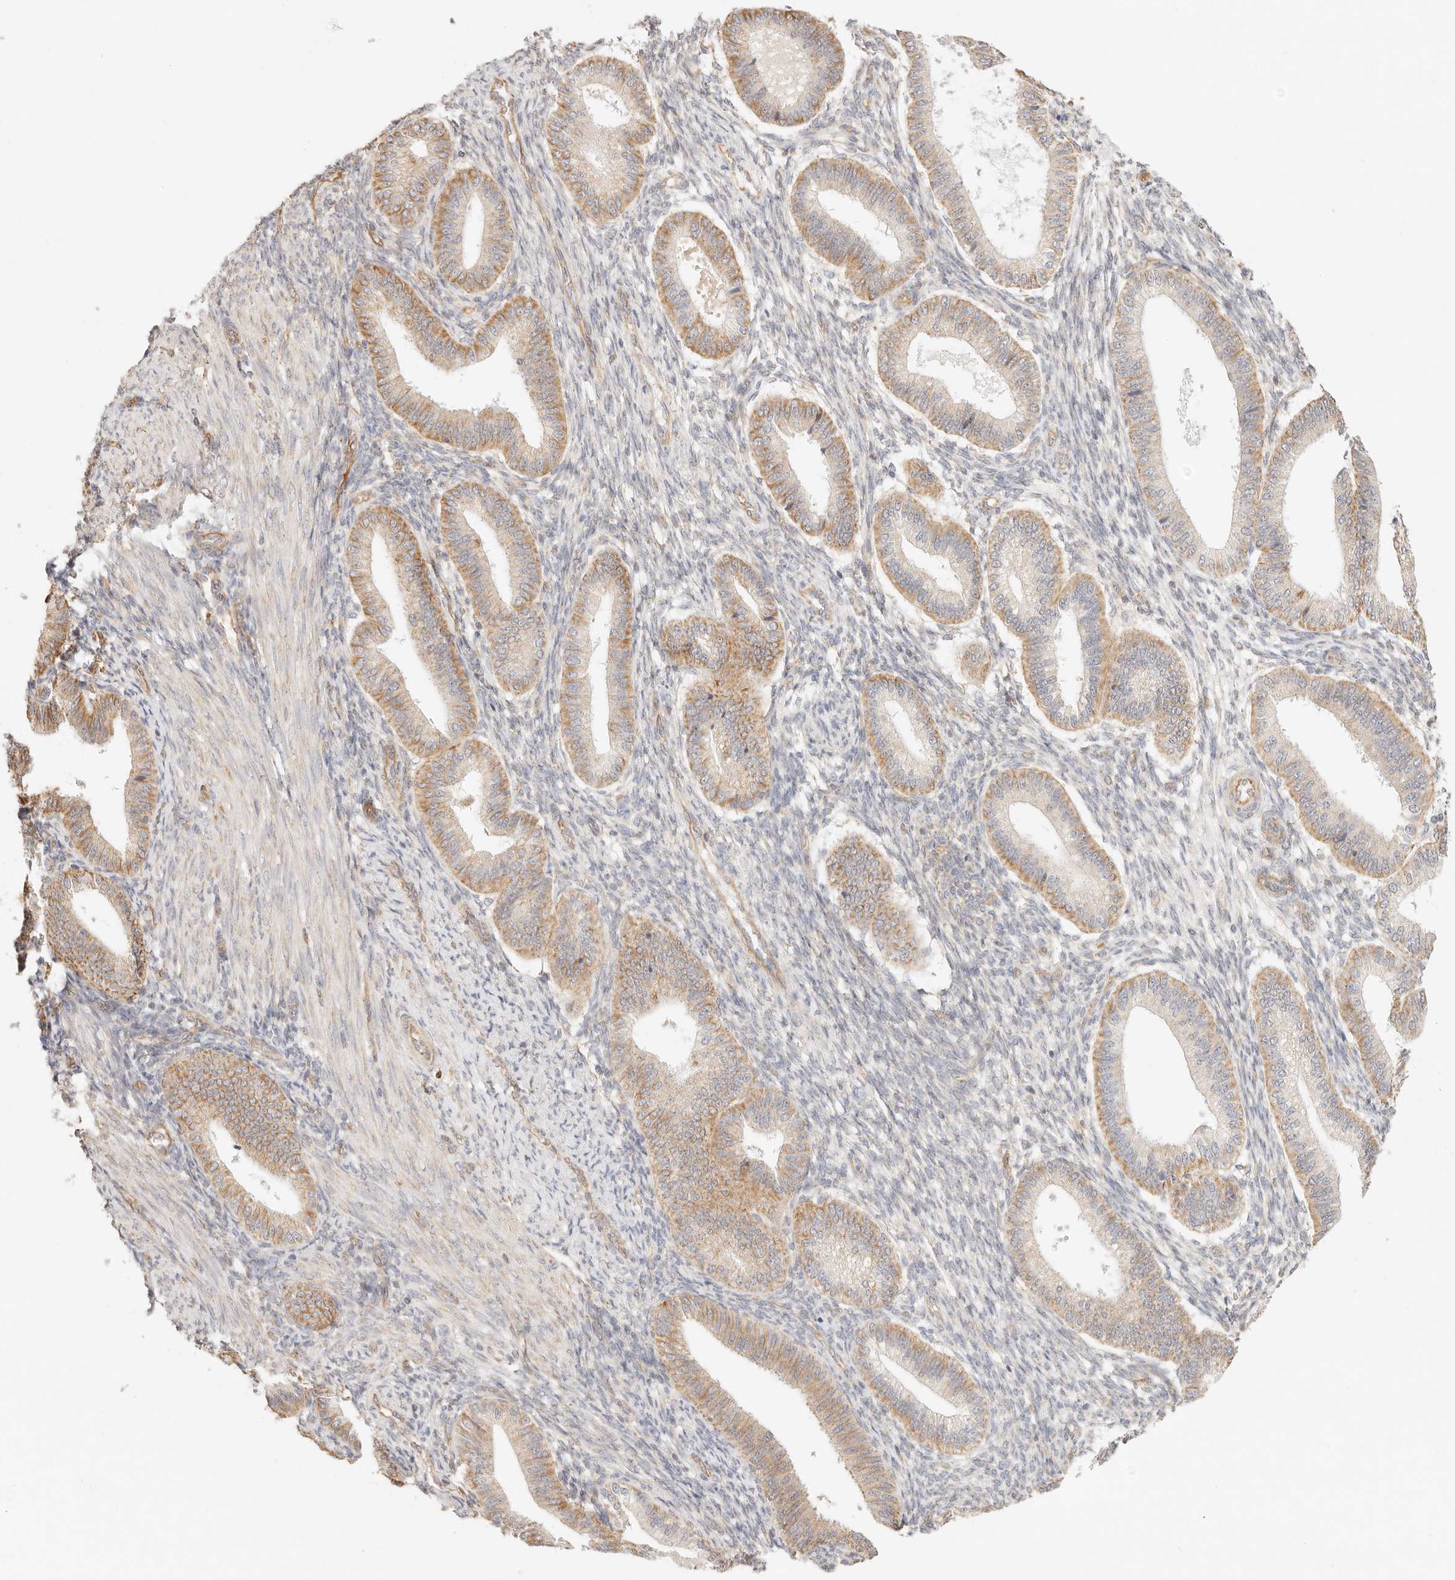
{"staining": {"intensity": "weak", "quantity": "25%-75%", "location": "cytoplasmic/membranous"}, "tissue": "endometrium", "cell_type": "Cells in endometrial stroma", "image_type": "normal", "snomed": [{"axis": "morphology", "description": "Normal tissue, NOS"}, {"axis": "topography", "description": "Endometrium"}], "caption": "Normal endometrium displays weak cytoplasmic/membranous positivity in about 25%-75% of cells in endometrial stroma, visualized by immunohistochemistry.", "gene": "ZC3H11A", "patient": {"sex": "female", "age": 39}}